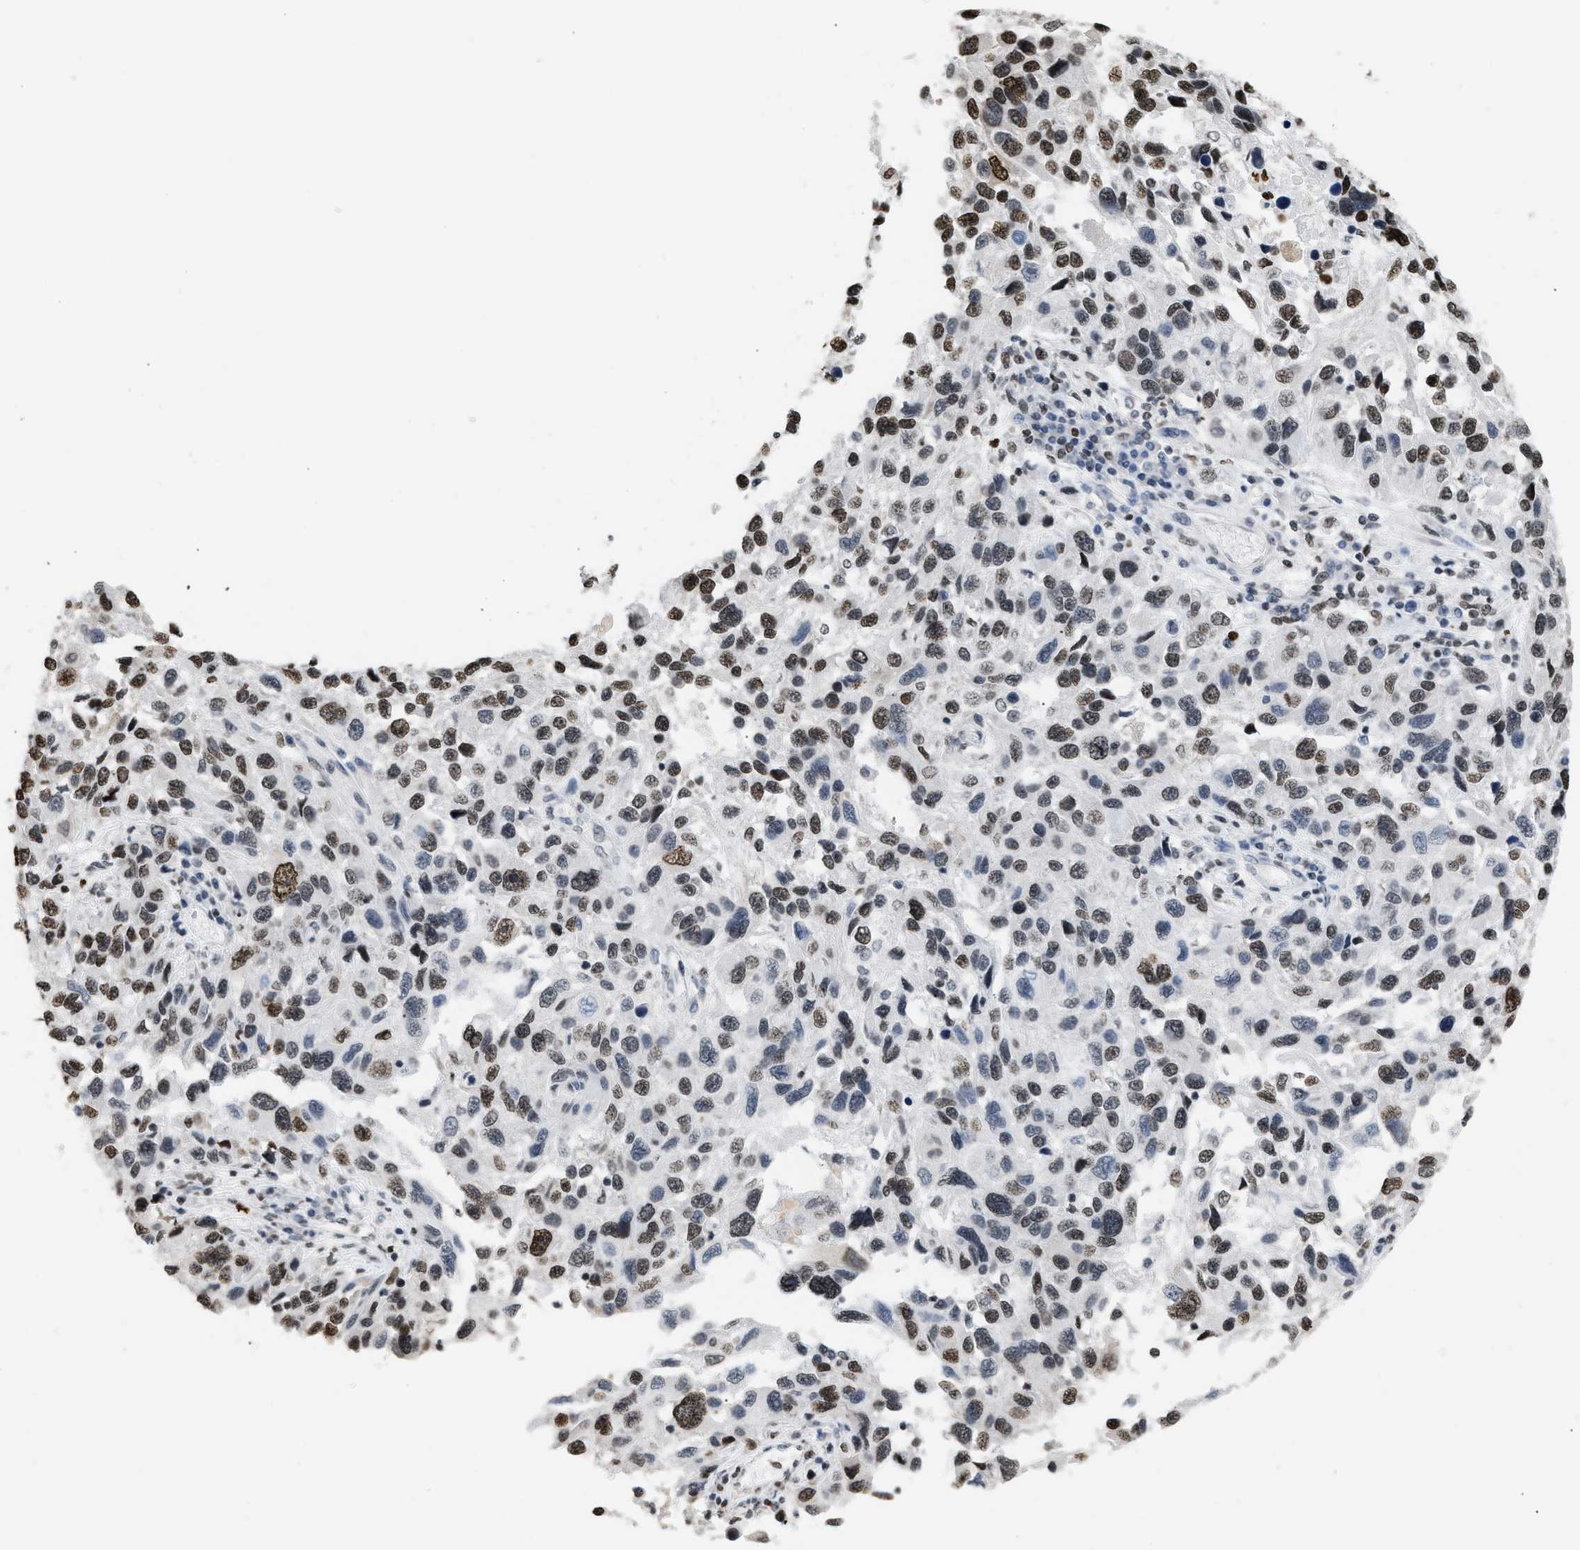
{"staining": {"intensity": "moderate", "quantity": ">75%", "location": "nuclear"}, "tissue": "melanoma", "cell_type": "Tumor cells", "image_type": "cancer", "snomed": [{"axis": "morphology", "description": "Malignant melanoma, NOS"}, {"axis": "topography", "description": "Skin"}], "caption": "Immunohistochemistry histopathology image of neoplastic tissue: malignant melanoma stained using IHC displays medium levels of moderate protein expression localized specifically in the nuclear of tumor cells, appearing as a nuclear brown color.", "gene": "HMGN2", "patient": {"sex": "male", "age": 53}}